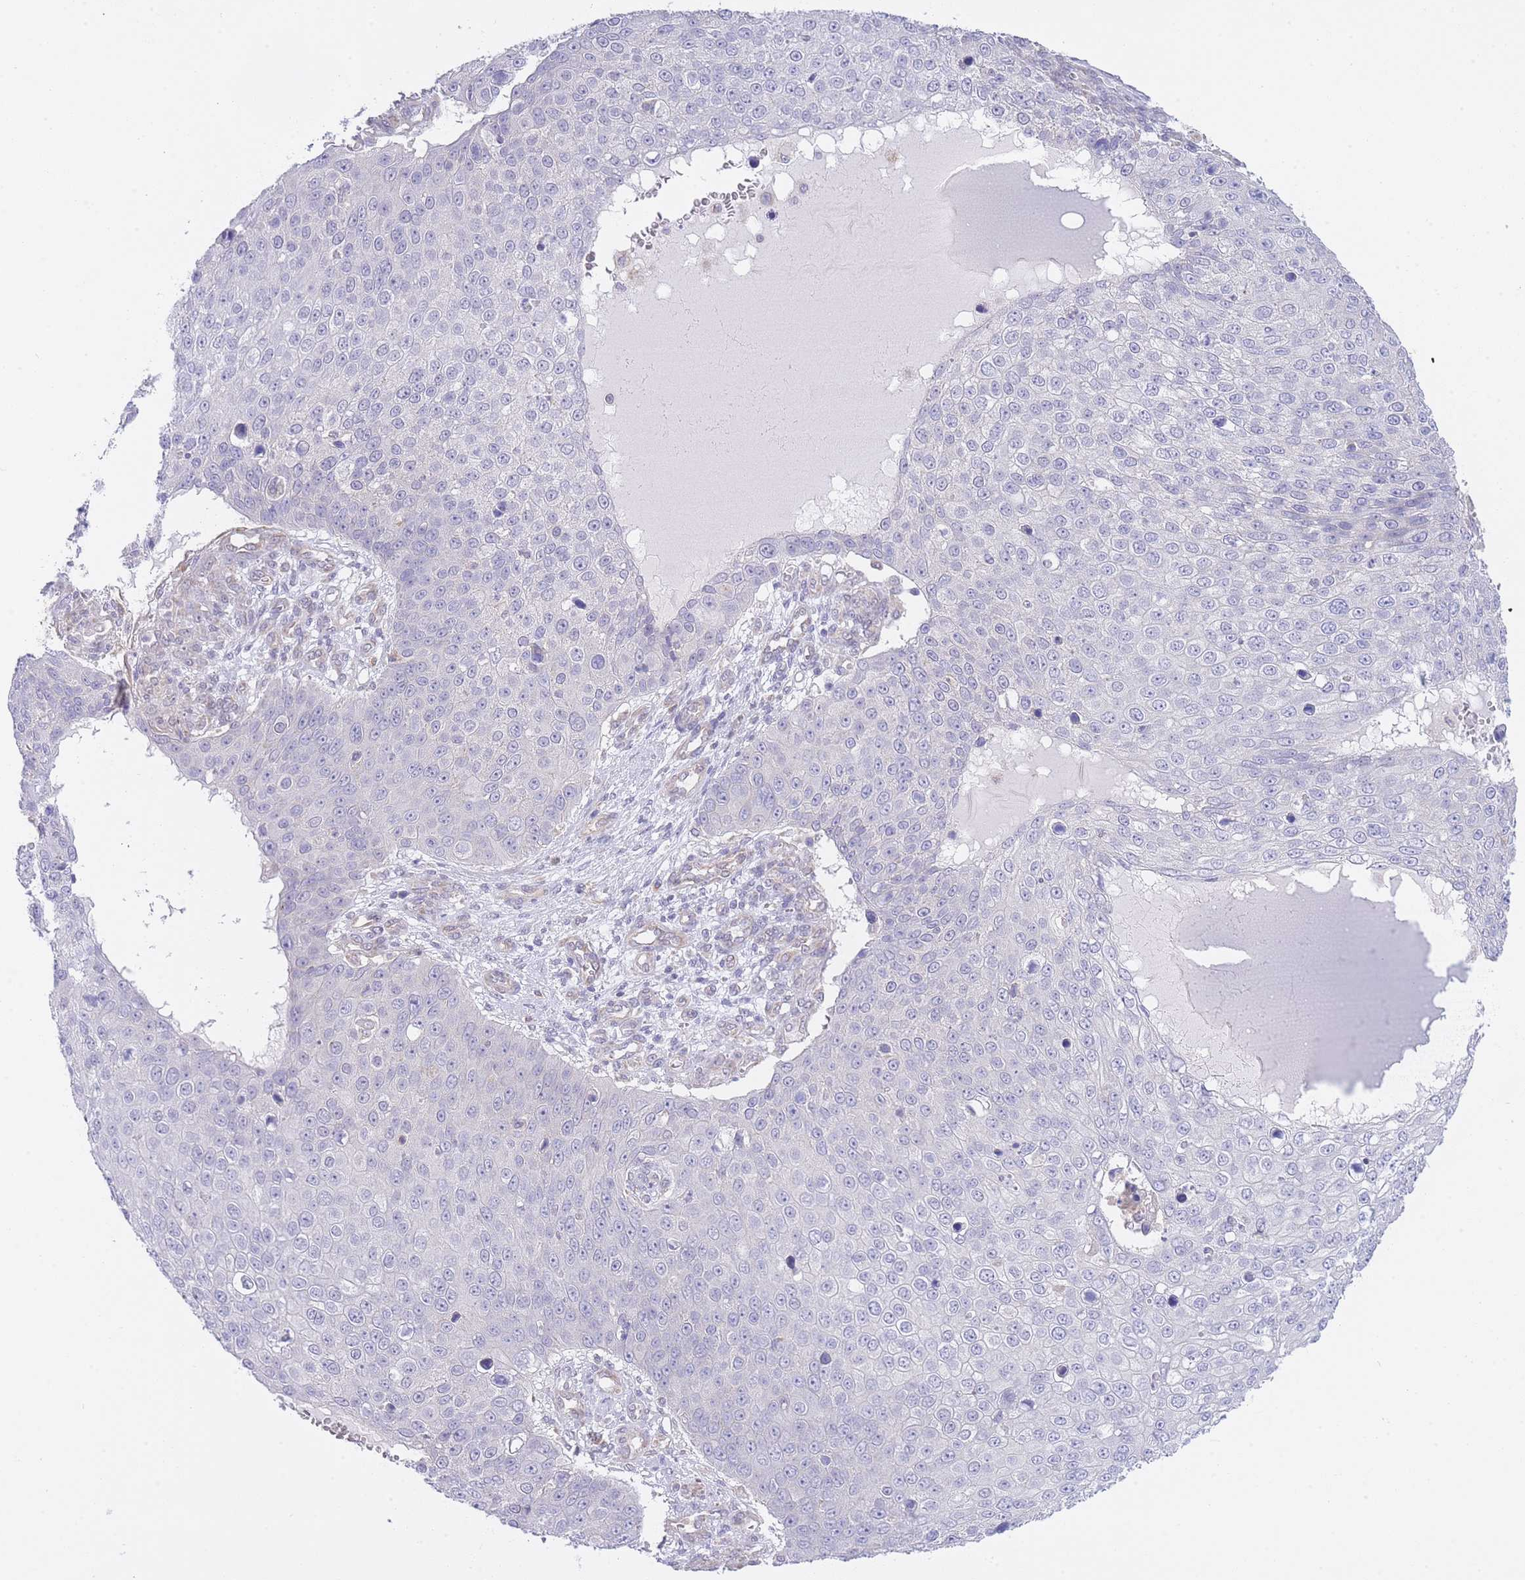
{"staining": {"intensity": "negative", "quantity": "none", "location": "none"}, "tissue": "skin cancer", "cell_type": "Tumor cells", "image_type": "cancer", "snomed": [{"axis": "morphology", "description": "Squamous cell carcinoma, NOS"}, {"axis": "topography", "description": "Skin"}], "caption": "This micrograph is of skin squamous cell carcinoma stained with immunohistochemistry (IHC) to label a protein in brown with the nuclei are counter-stained blue. There is no staining in tumor cells.", "gene": "CTBP1", "patient": {"sex": "male", "age": 71}}